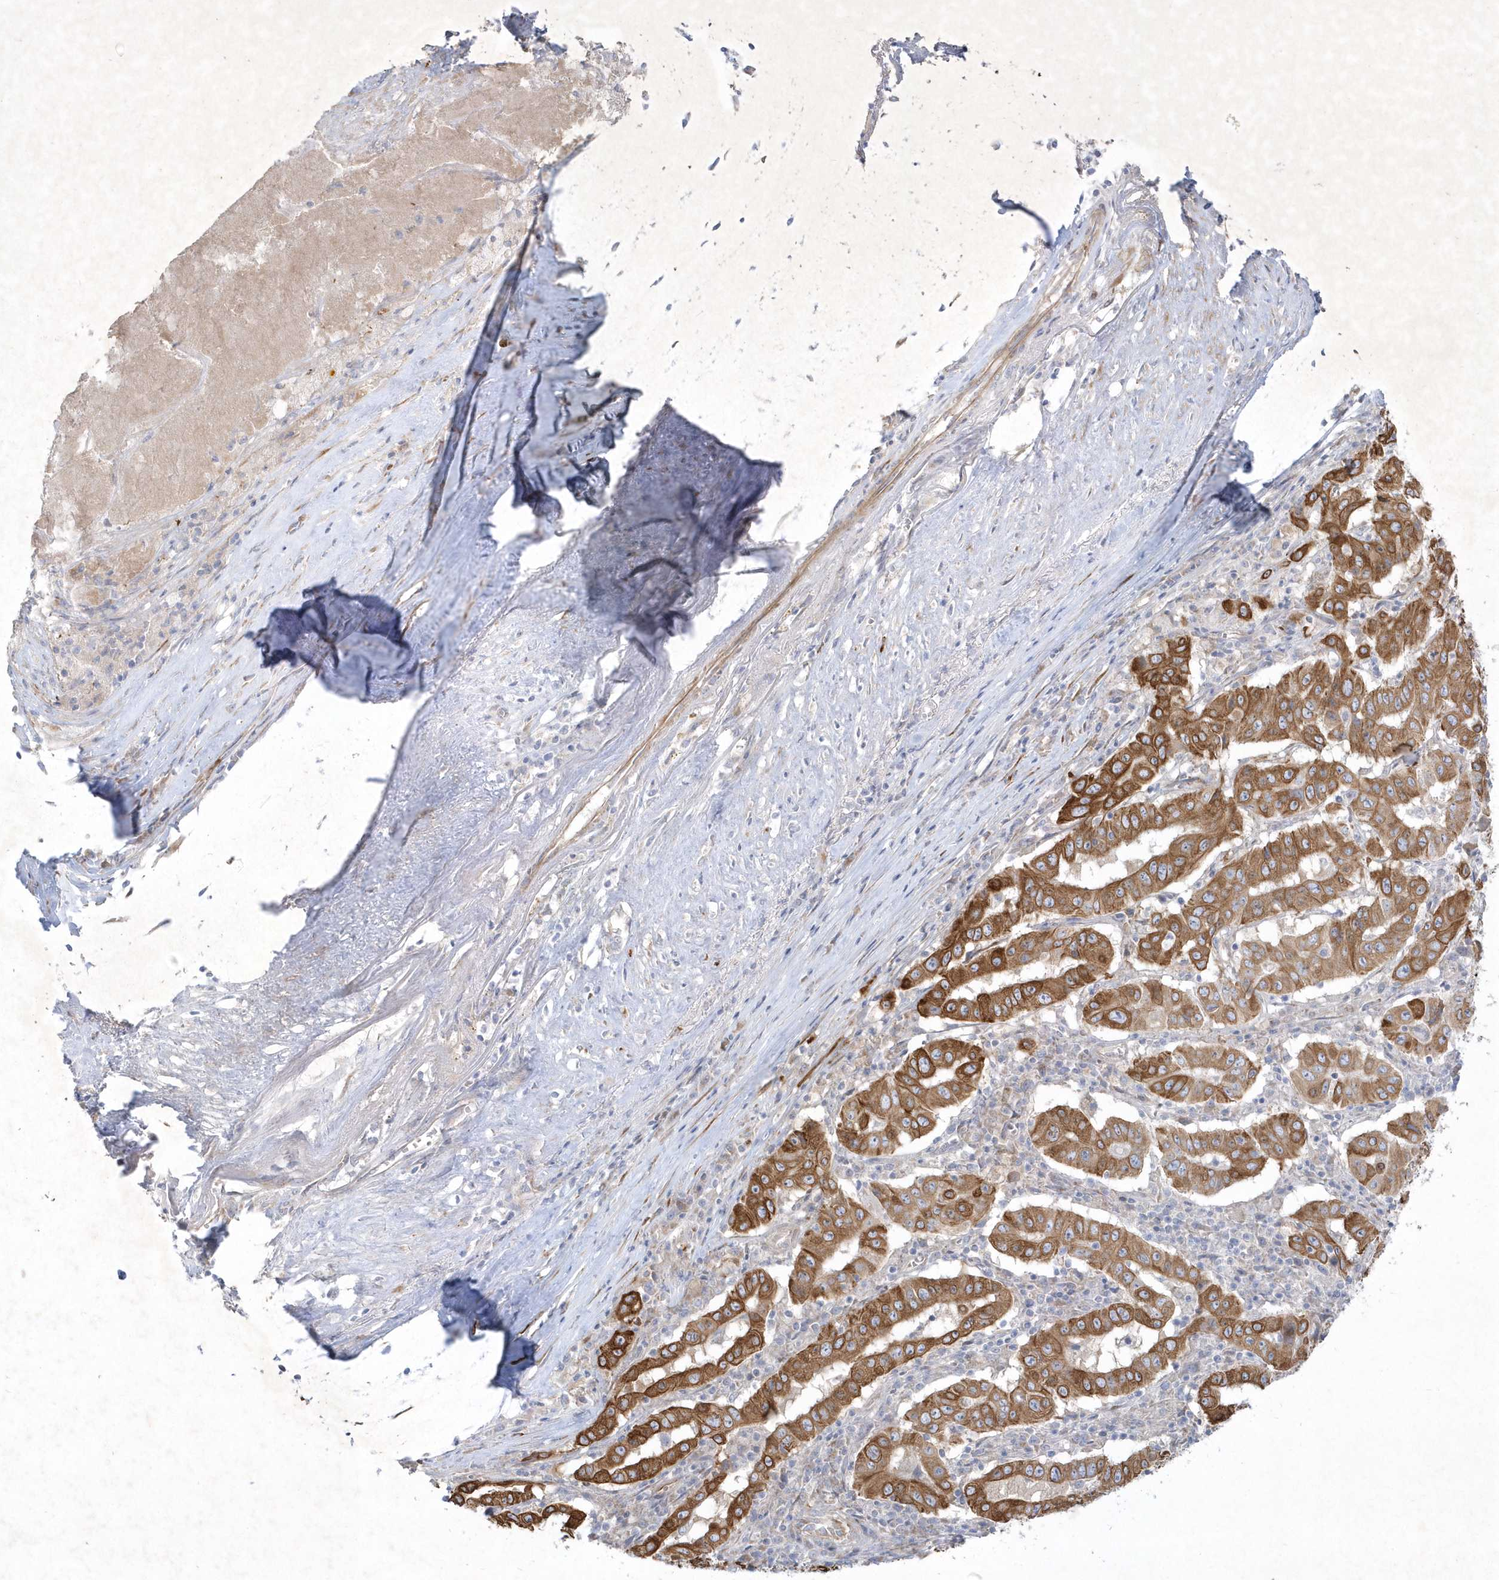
{"staining": {"intensity": "strong", "quantity": ">75%", "location": "cytoplasmic/membranous"}, "tissue": "pancreatic cancer", "cell_type": "Tumor cells", "image_type": "cancer", "snomed": [{"axis": "morphology", "description": "Adenocarcinoma, NOS"}, {"axis": "topography", "description": "Pancreas"}], "caption": "Strong cytoplasmic/membranous protein positivity is present in about >75% of tumor cells in pancreatic cancer (adenocarcinoma). (brown staining indicates protein expression, while blue staining denotes nuclei).", "gene": "LARS1", "patient": {"sex": "male", "age": 63}}